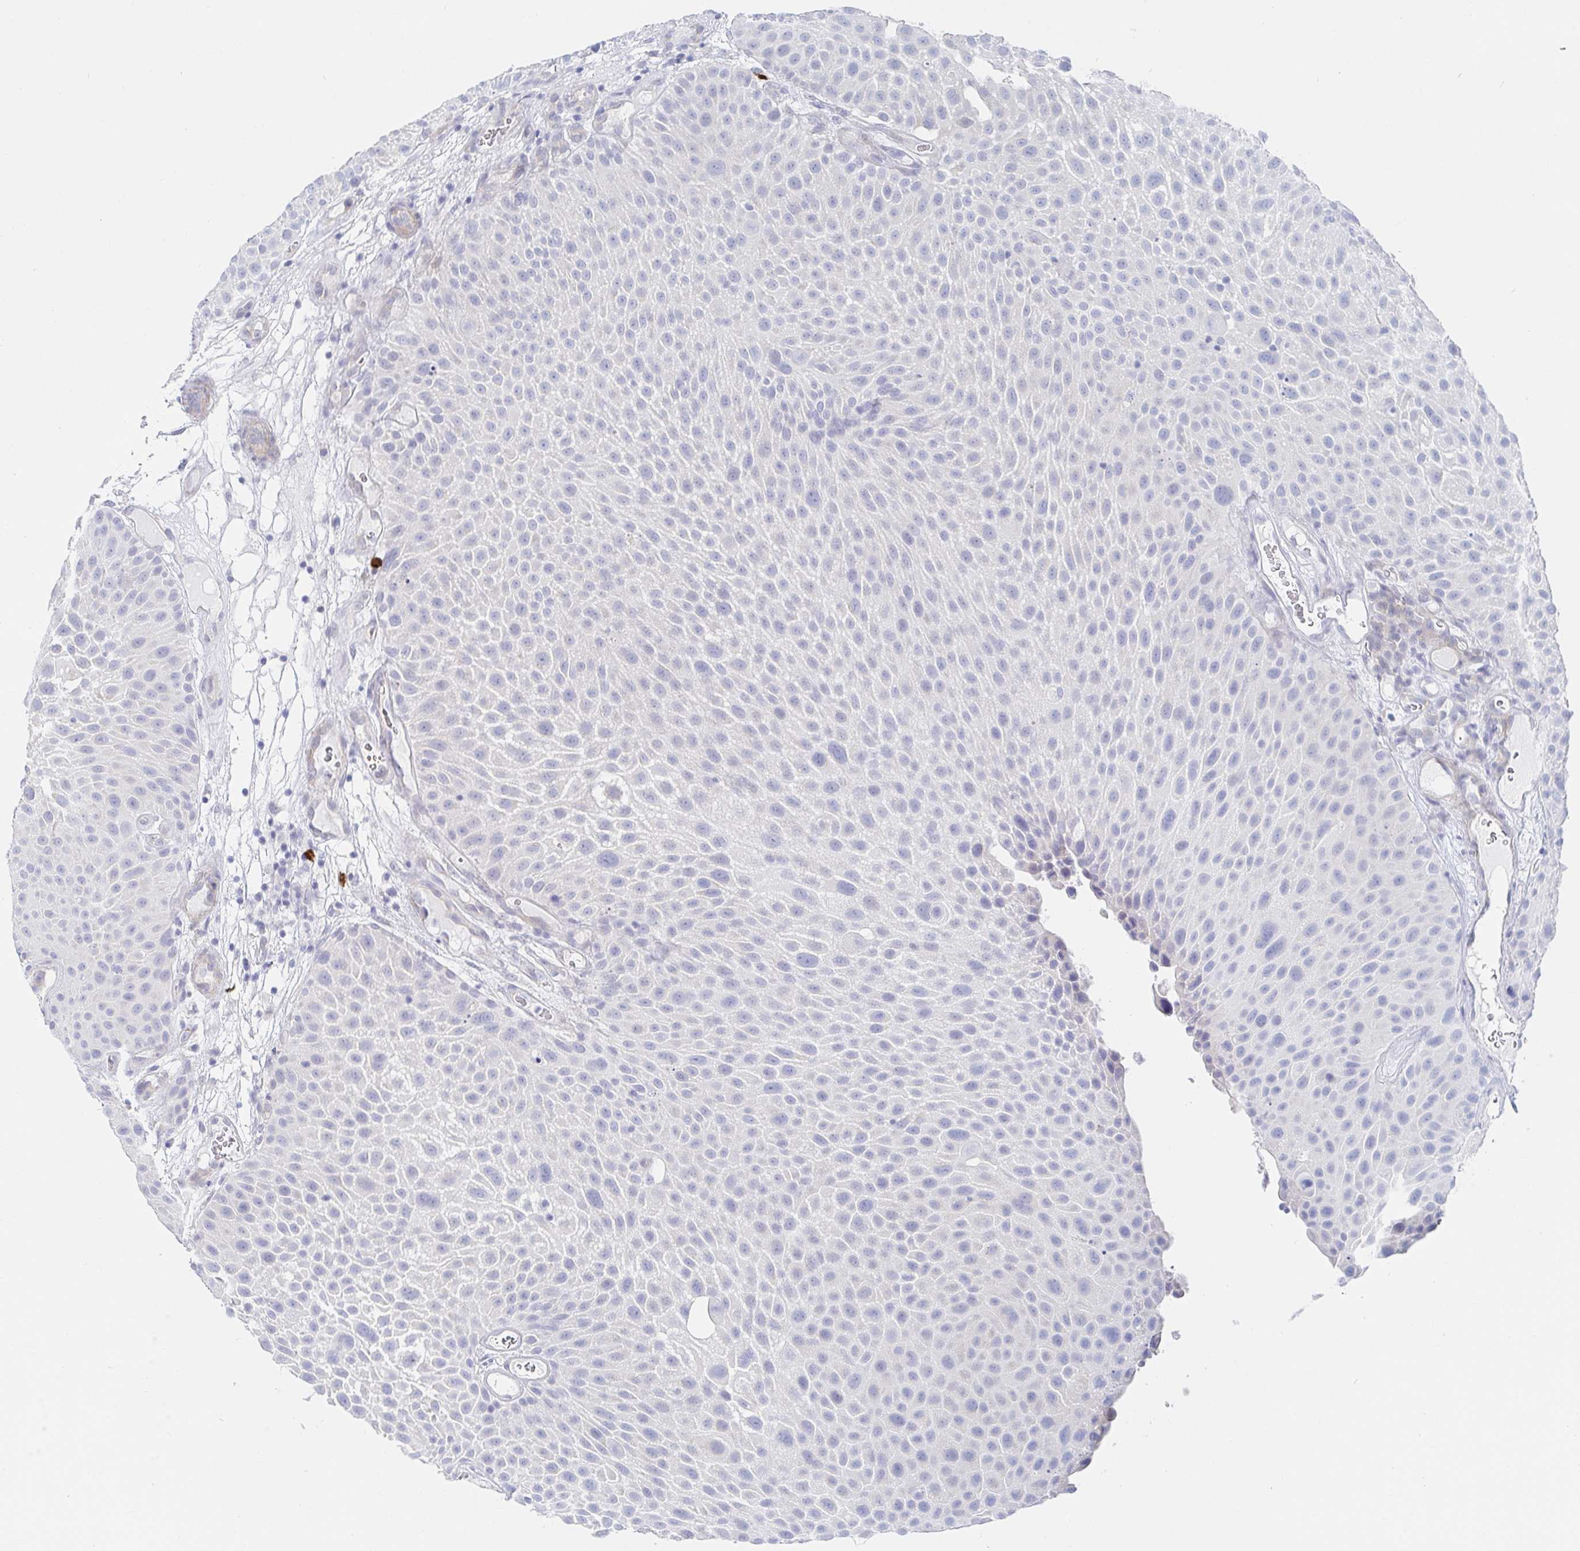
{"staining": {"intensity": "negative", "quantity": "none", "location": "none"}, "tissue": "urothelial cancer", "cell_type": "Tumor cells", "image_type": "cancer", "snomed": [{"axis": "morphology", "description": "Urothelial carcinoma, Low grade"}, {"axis": "topography", "description": "Urinary bladder"}], "caption": "Immunohistochemistry (IHC) histopathology image of human urothelial carcinoma (low-grade) stained for a protein (brown), which exhibits no positivity in tumor cells.", "gene": "PACSIN1", "patient": {"sex": "male", "age": 72}}